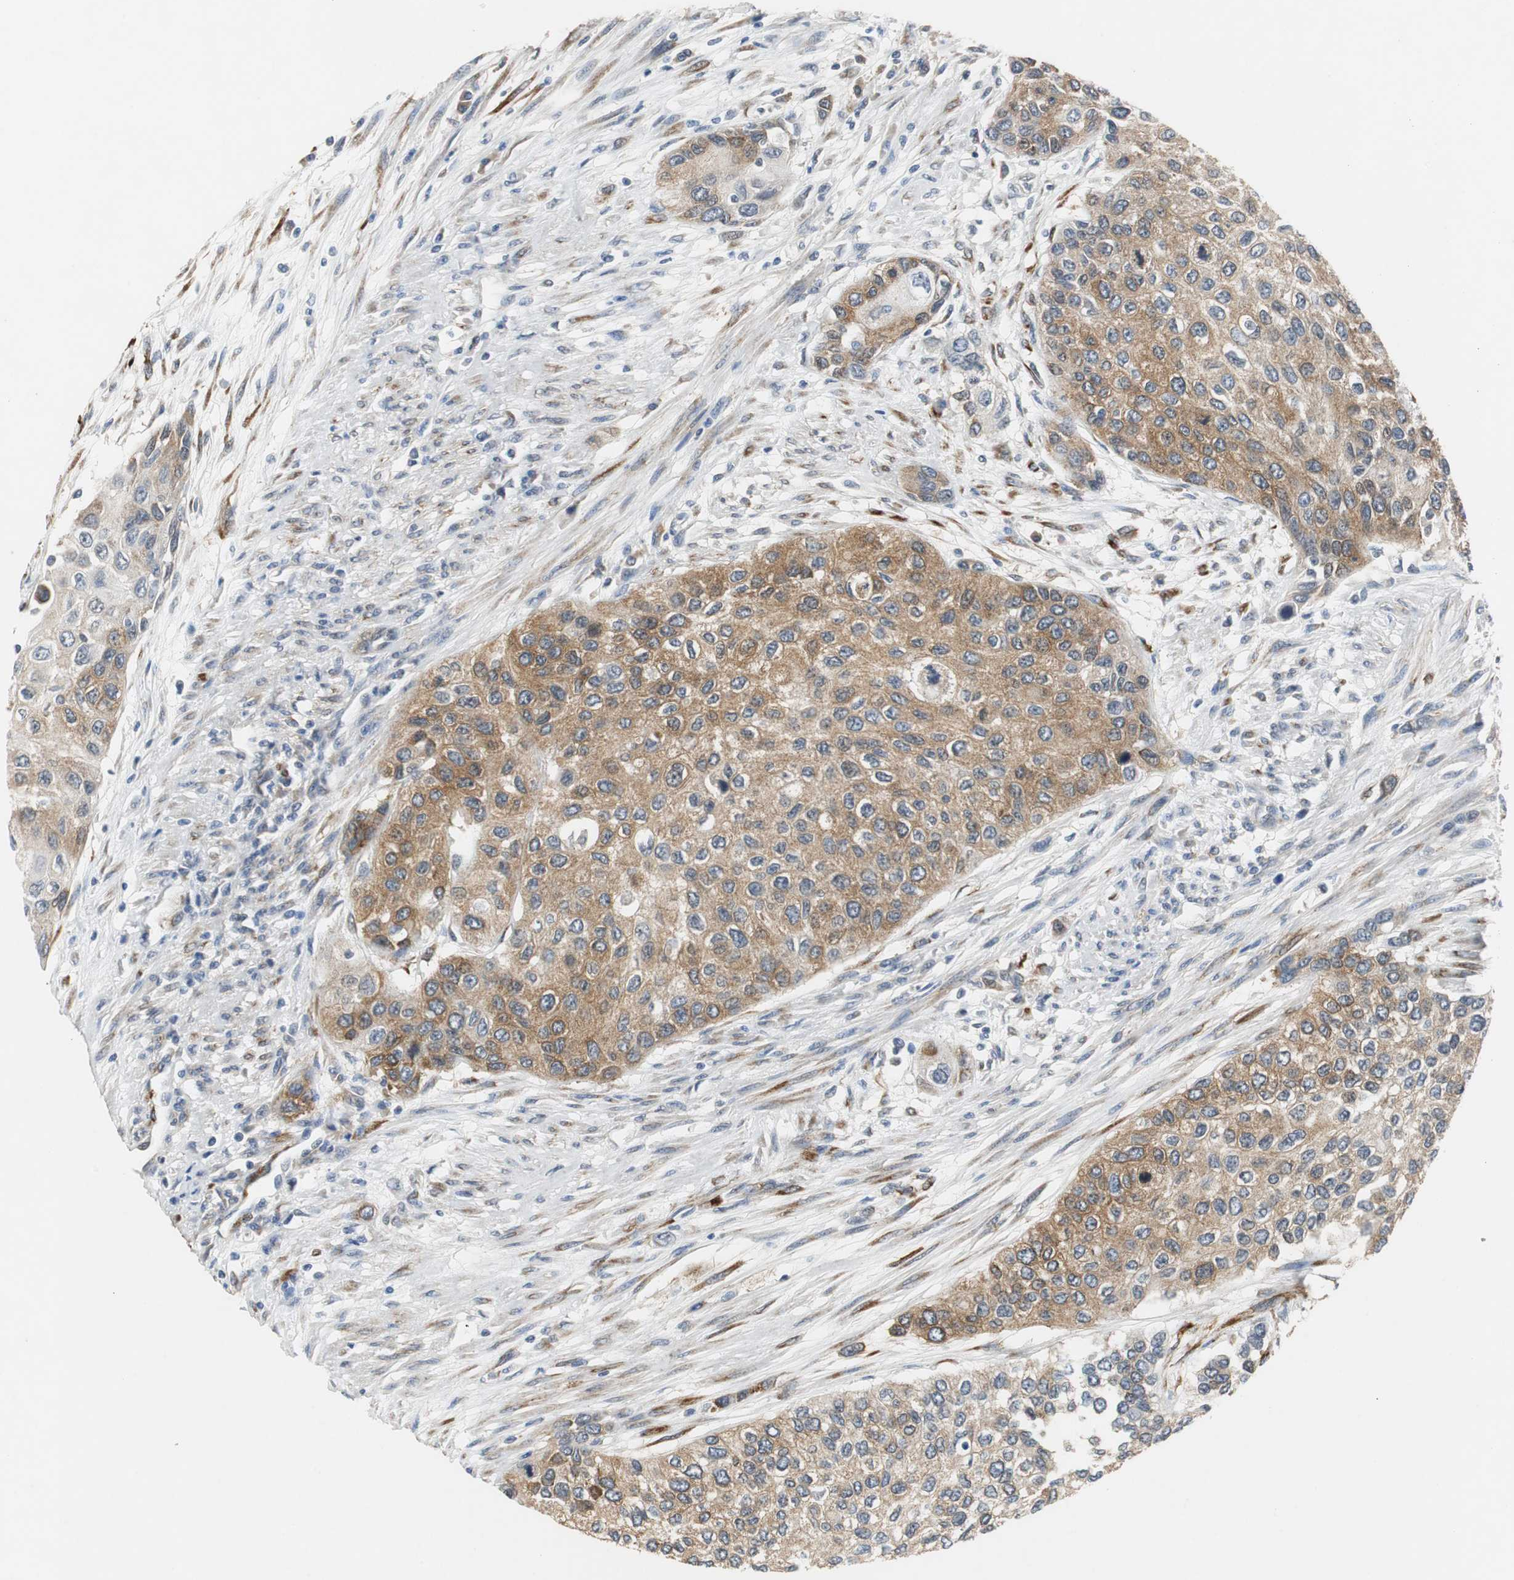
{"staining": {"intensity": "moderate", "quantity": ">75%", "location": "cytoplasmic/membranous"}, "tissue": "urothelial cancer", "cell_type": "Tumor cells", "image_type": "cancer", "snomed": [{"axis": "morphology", "description": "Urothelial carcinoma, High grade"}, {"axis": "topography", "description": "Urinary bladder"}], "caption": "IHC photomicrograph of neoplastic tissue: human high-grade urothelial carcinoma stained using IHC displays medium levels of moderate protein expression localized specifically in the cytoplasmic/membranous of tumor cells, appearing as a cytoplasmic/membranous brown color.", "gene": "ISCU", "patient": {"sex": "female", "age": 56}}